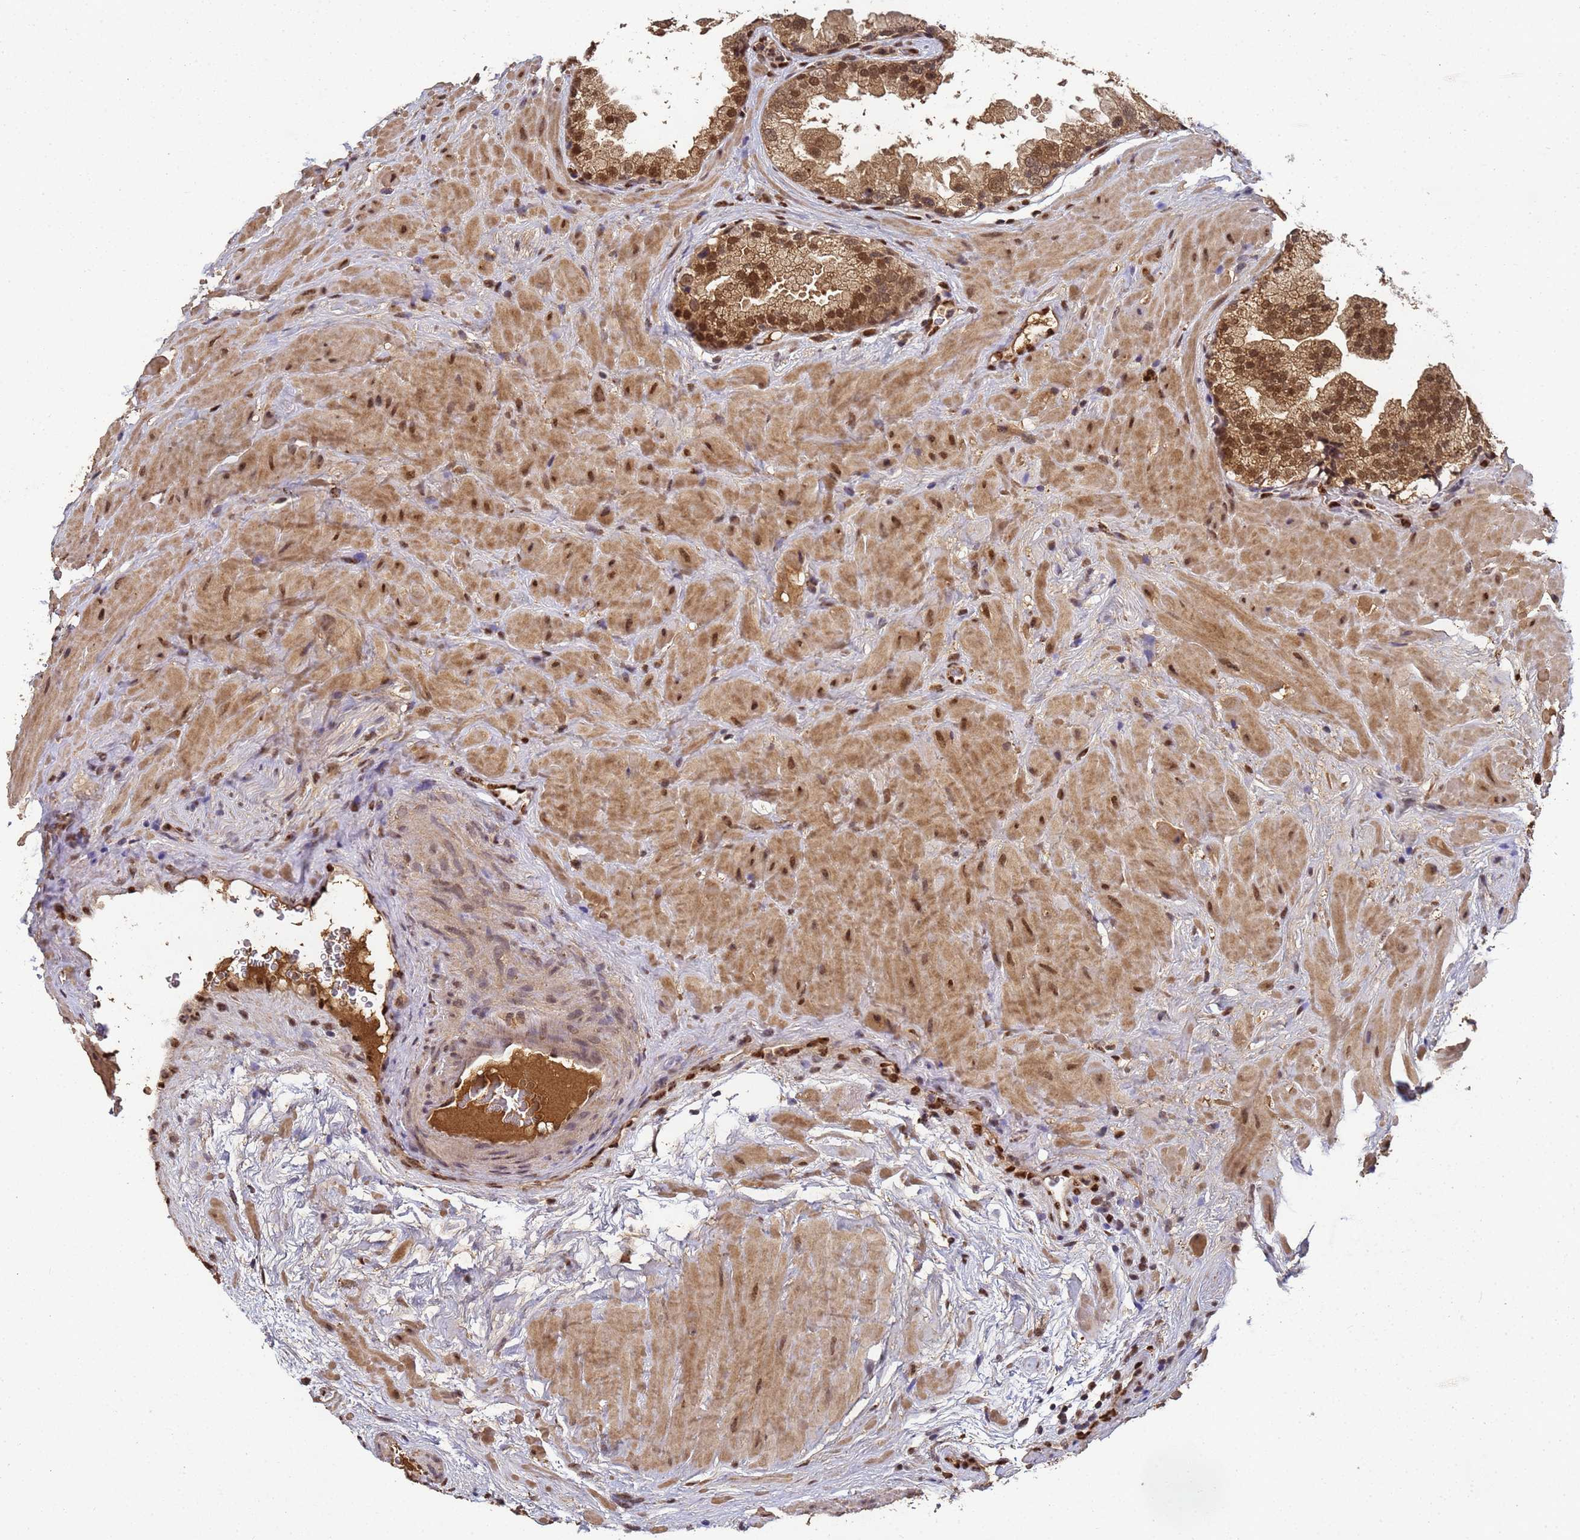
{"staining": {"intensity": "moderate", "quantity": ">75%", "location": "cytoplasmic/membranous,nuclear"}, "tissue": "prostate cancer", "cell_type": "Tumor cells", "image_type": "cancer", "snomed": [{"axis": "morphology", "description": "Adenocarcinoma, High grade"}, {"axis": "topography", "description": "Prostate"}], "caption": "This image reveals adenocarcinoma (high-grade) (prostate) stained with immunohistochemistry (IHC) to label a protein in brown. The cytoplasmic/membranous and nuclear of tumor cells show moderate positivity for the protein. Nuclei are counter-stained blue.", "gene": "SECISBP2", "patient": {"sex": "male", "age": 64}}